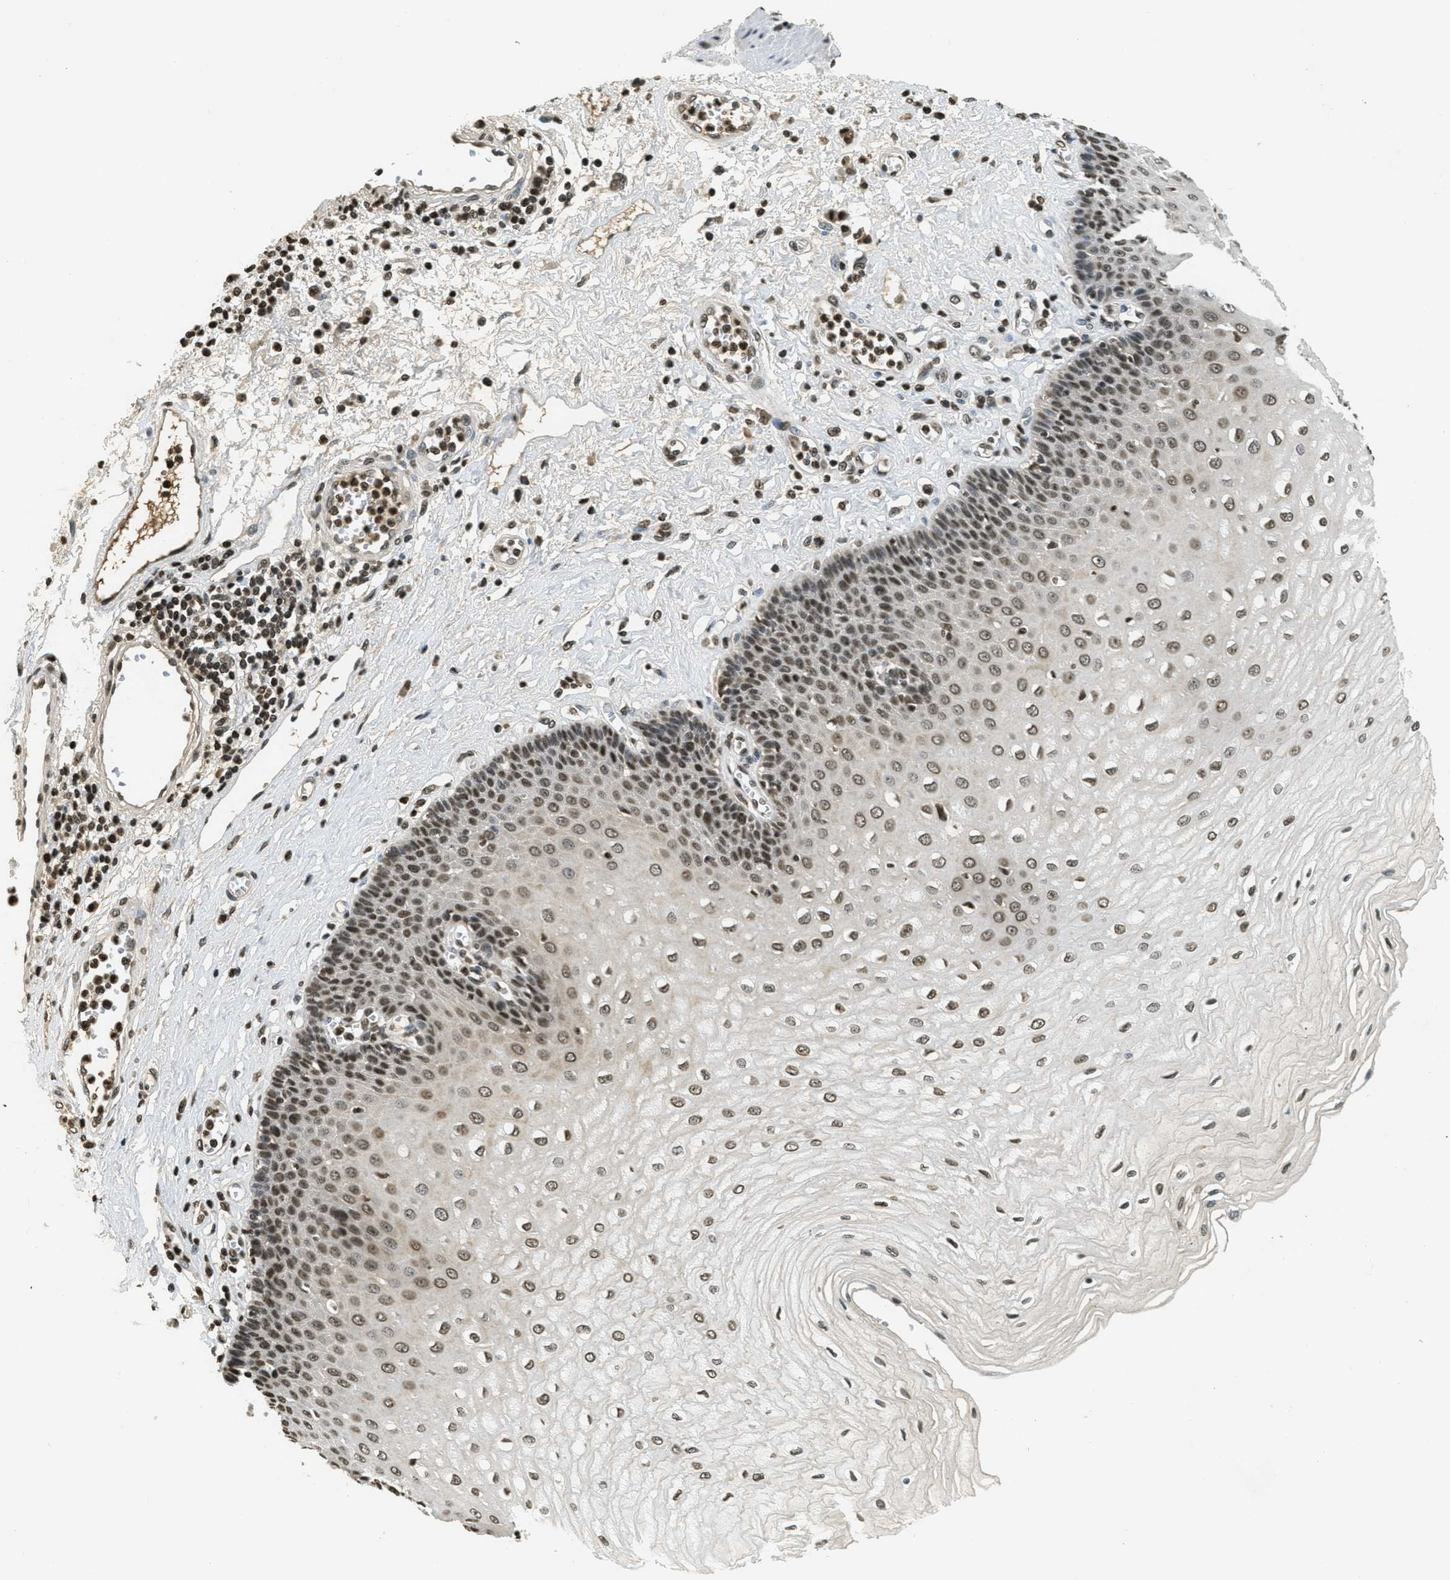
{"staining": {"intensity": "moderate", "quantity": ">75%", "location": "nuclear"}, "tissue": "esophagus", "cell_type": "Squamous epithelial cells", "image_type": "normal", "snomed": [{"axis": "morphology", "description": "Normal tissue, NOS"}, {"axis": "morphology", "description": "Squamous cell carcinoma, NOS"}, {"axis": "topography", "description": "Esophagus"}], "caption": "Benign esophagus was stained to show a protein in brown. There is medium levels of moderate nuclear expression in about >75% of squamous epithelial cells. Nuclei are stained in blue.", "gene": "LDB2", "patient": {"sex": "male", "age": 65}}